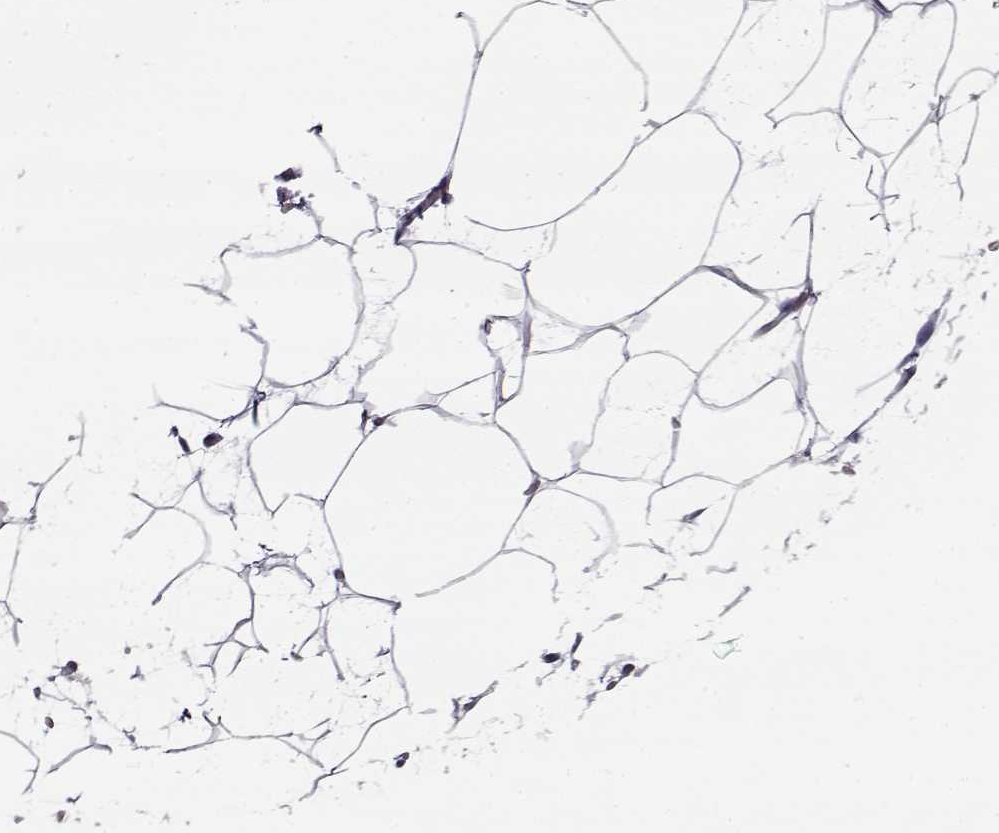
{"staining": {"intensity": "negative", "quantity": "none", "location": "none"}, "tissue": "adipose tissue", "cell_type": "Adipocytes", "image_type": "normal", "snomed": [{"axis": "morphology", "description": "Normal tissue, NOS"}, {"axis": "topography", "description": "Adipose tissue"}], "caption": "Protein analysis of benign adipose tissue displays no significant expression in adipocytes.", "gene": "RNF32", "patient": {"sex": "male", "age": 57}}